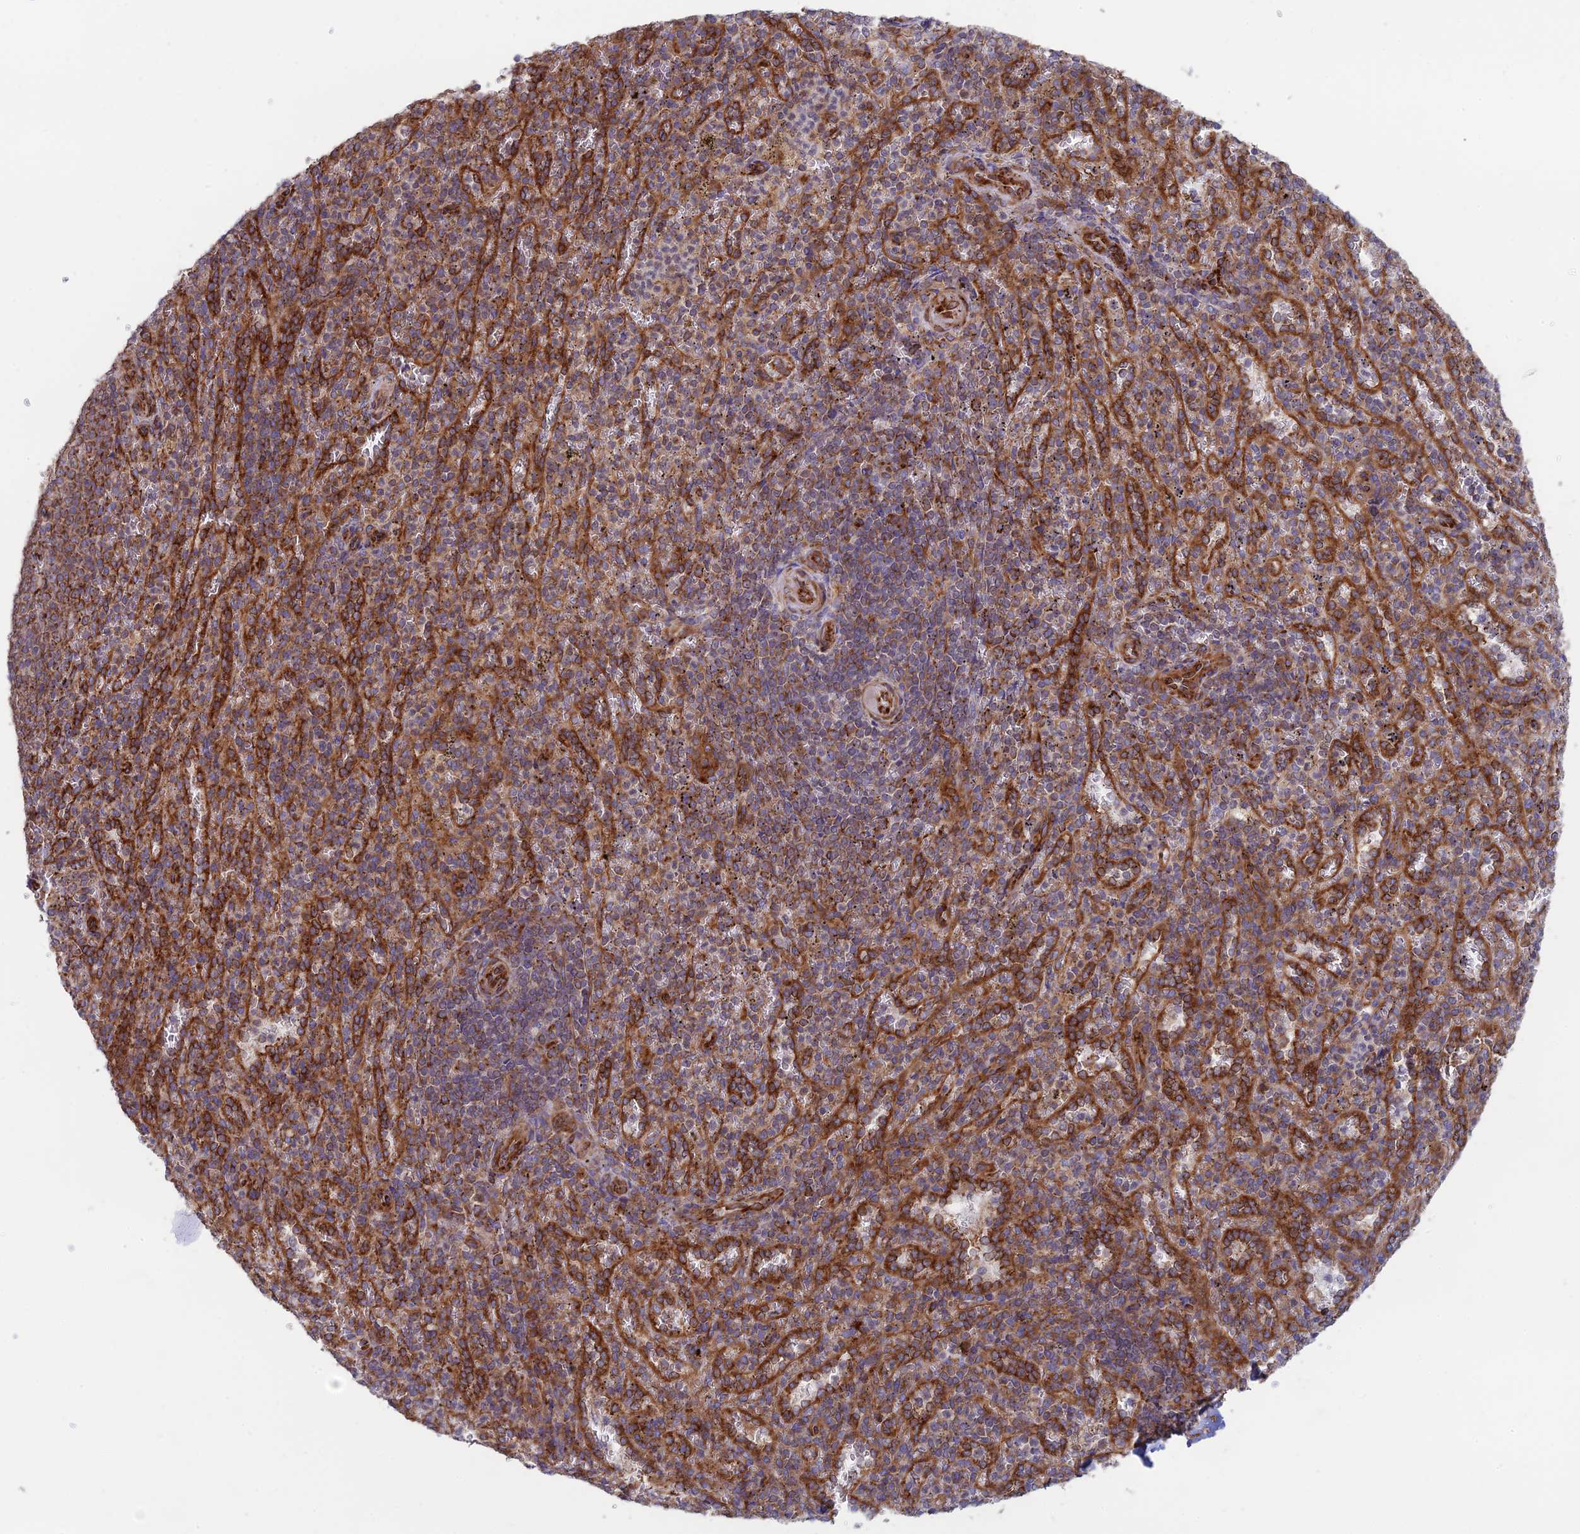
{"staining": {"intensity": "moderate", "quantity": "25%-75%", "location": "cytoplasmic/membranous"}, "tissue": "spleen", "cell_type": "Cells in red pulp", "image_type": "normal", "snomed": [{"axis": "morphology", "description": "Normal tissue, NOS"}, {"axis": "topography", "description": "Spleen"}], "caption": "This is a micrograph of immunohistochemistry staining of unremarkable spleen, which shows moderate positivity in the cytoplasmic/membranous of cells in red pulp.", "gene": "CCDC69", "patient": {"sex": "female", "age": 21}}